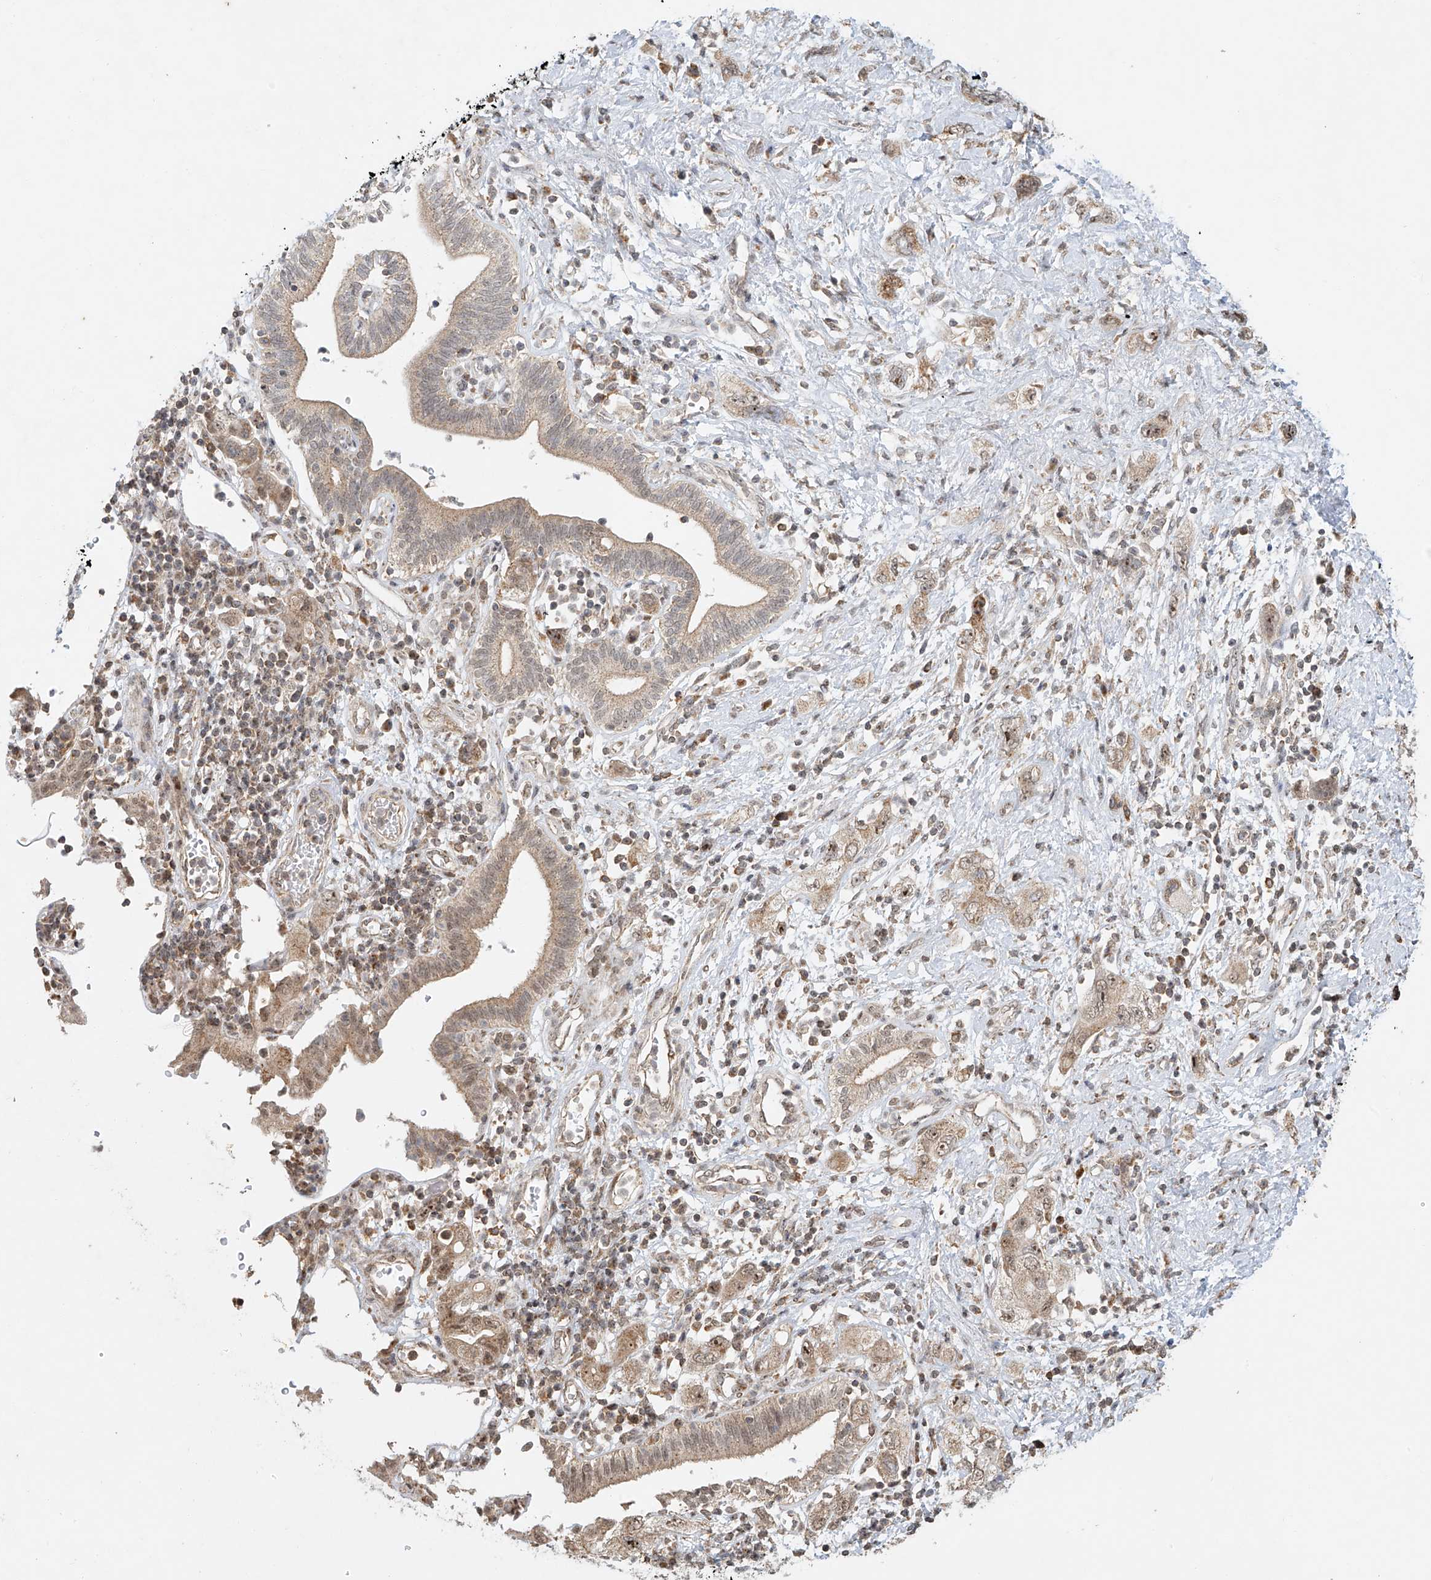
{"staining": {"intensity": "weak", "quantity": ">75%", "location": "cytoplasmic/membranous,nuclear"}, "tissue": "pancreatic cancer", "cell_type": "Tumor cells", "image_type": "cancer", "snomed": [{"axis": "morphology", "description": "Adenocarcinoma, NOS"}, {"axis": "topography", "description": "Pancreas"}], "caption": "Protein staining shows weak cytoplasmic/membranous and nuclear expression in about >75% of tumor cells in pancreatic cancer.", "gene": "SYTL3", "patient": {"sex": "female", "age": 73}}